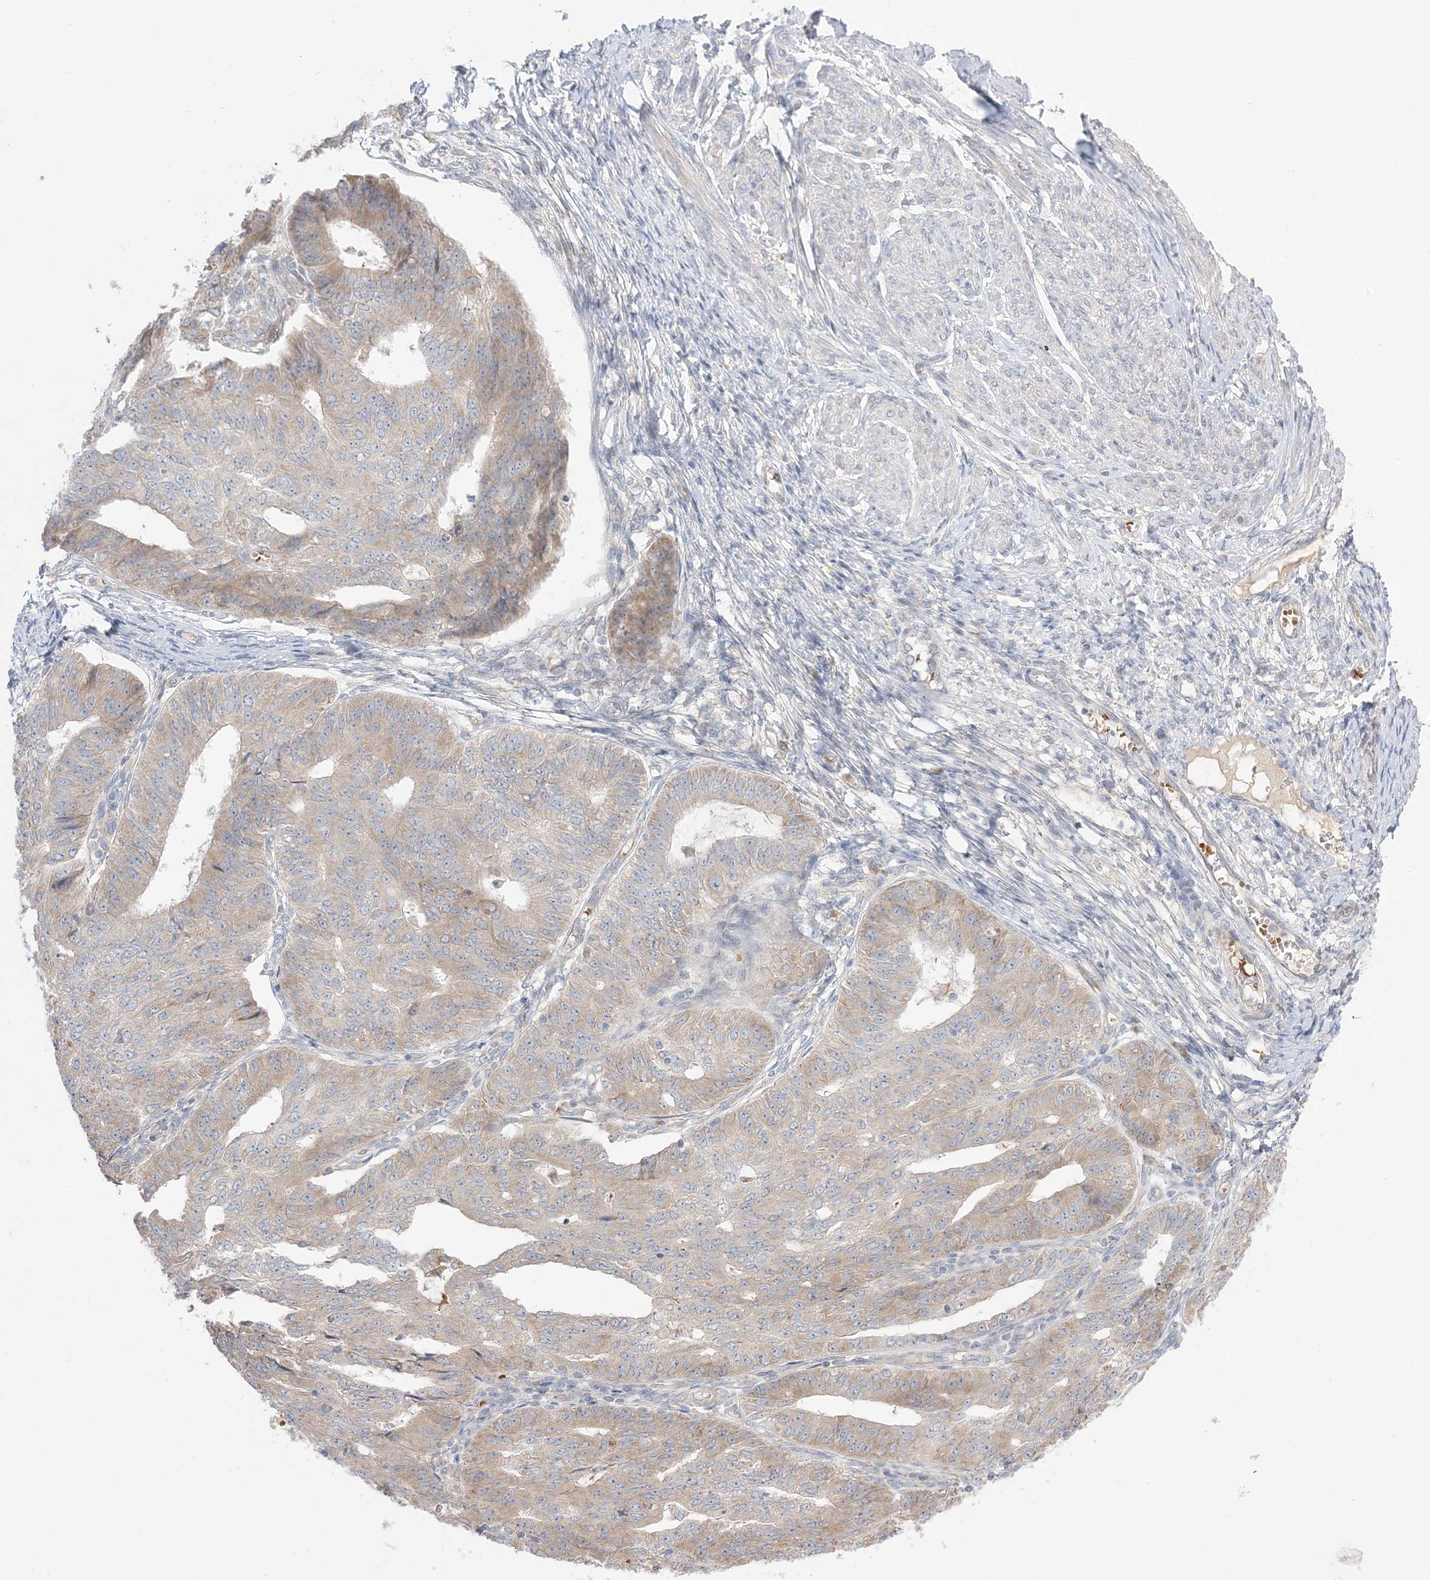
{"staining": {"intensity": "moderate", "quantity": "25%-75%", "location": "cytoplasmic/membranous"}, "tissue": "endometrial cancer", "cell_type": "Tumor cells", "image_type": "cancer", "snomed": [{"axis": "morphology", "description": "Adenocarcinoma, NOS"}, {"axis": "topography", "description": "Endometrium"}], "caption": "Immunohistochemical staining of endometrial adenocarcinoma reveals medium levels of moderate cytoplasmic/membranous staining in approximately 25%-75% of tumor cells.", "gene": "MMGT1", "patient": {"sex": "female", "age": 32}}